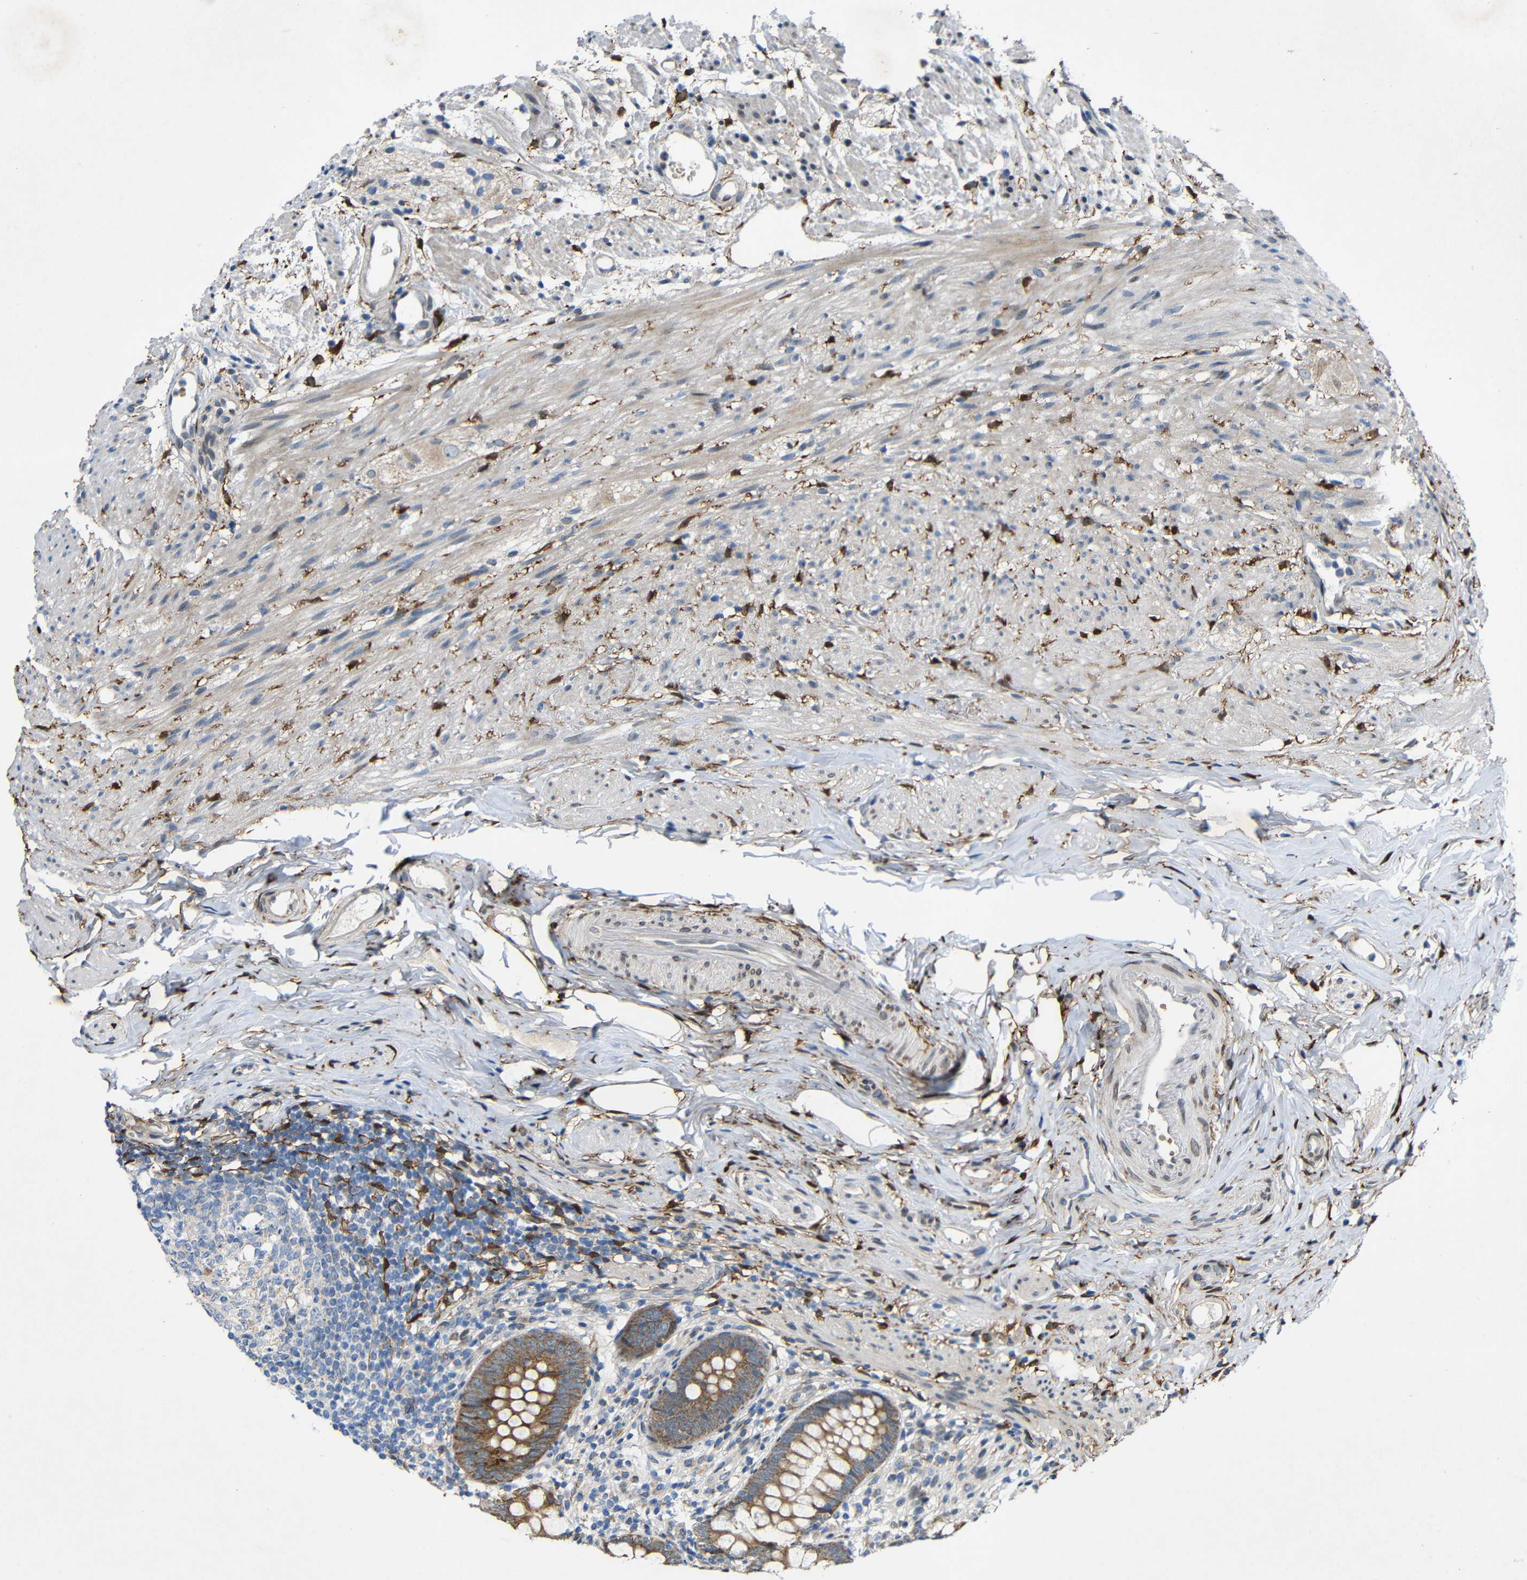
{"staining": {"intensity": "moderate", "quantity": ">75%", "location": "cytoplasmic/membranous"}, "tissue": "appendix", "cell_type": "Glandular cells", "image_type": "normal", "snomed": [{"axis": "morphology", "description": "Normal tissue, NOS"}, {"axis": "topography", "description": "Appendix"}], "caption": "IHC histopathology image of benign appendix: appendix stained using immunohistochemistry displays medium levels of moderate protein expression localized specifically in the cytoplasmic/membranous of glandular cells, appearing as a cytoplasmic/membranous brown color.", "gene": "TMEM25", "patient": {"sex": "female", "age": 77}}